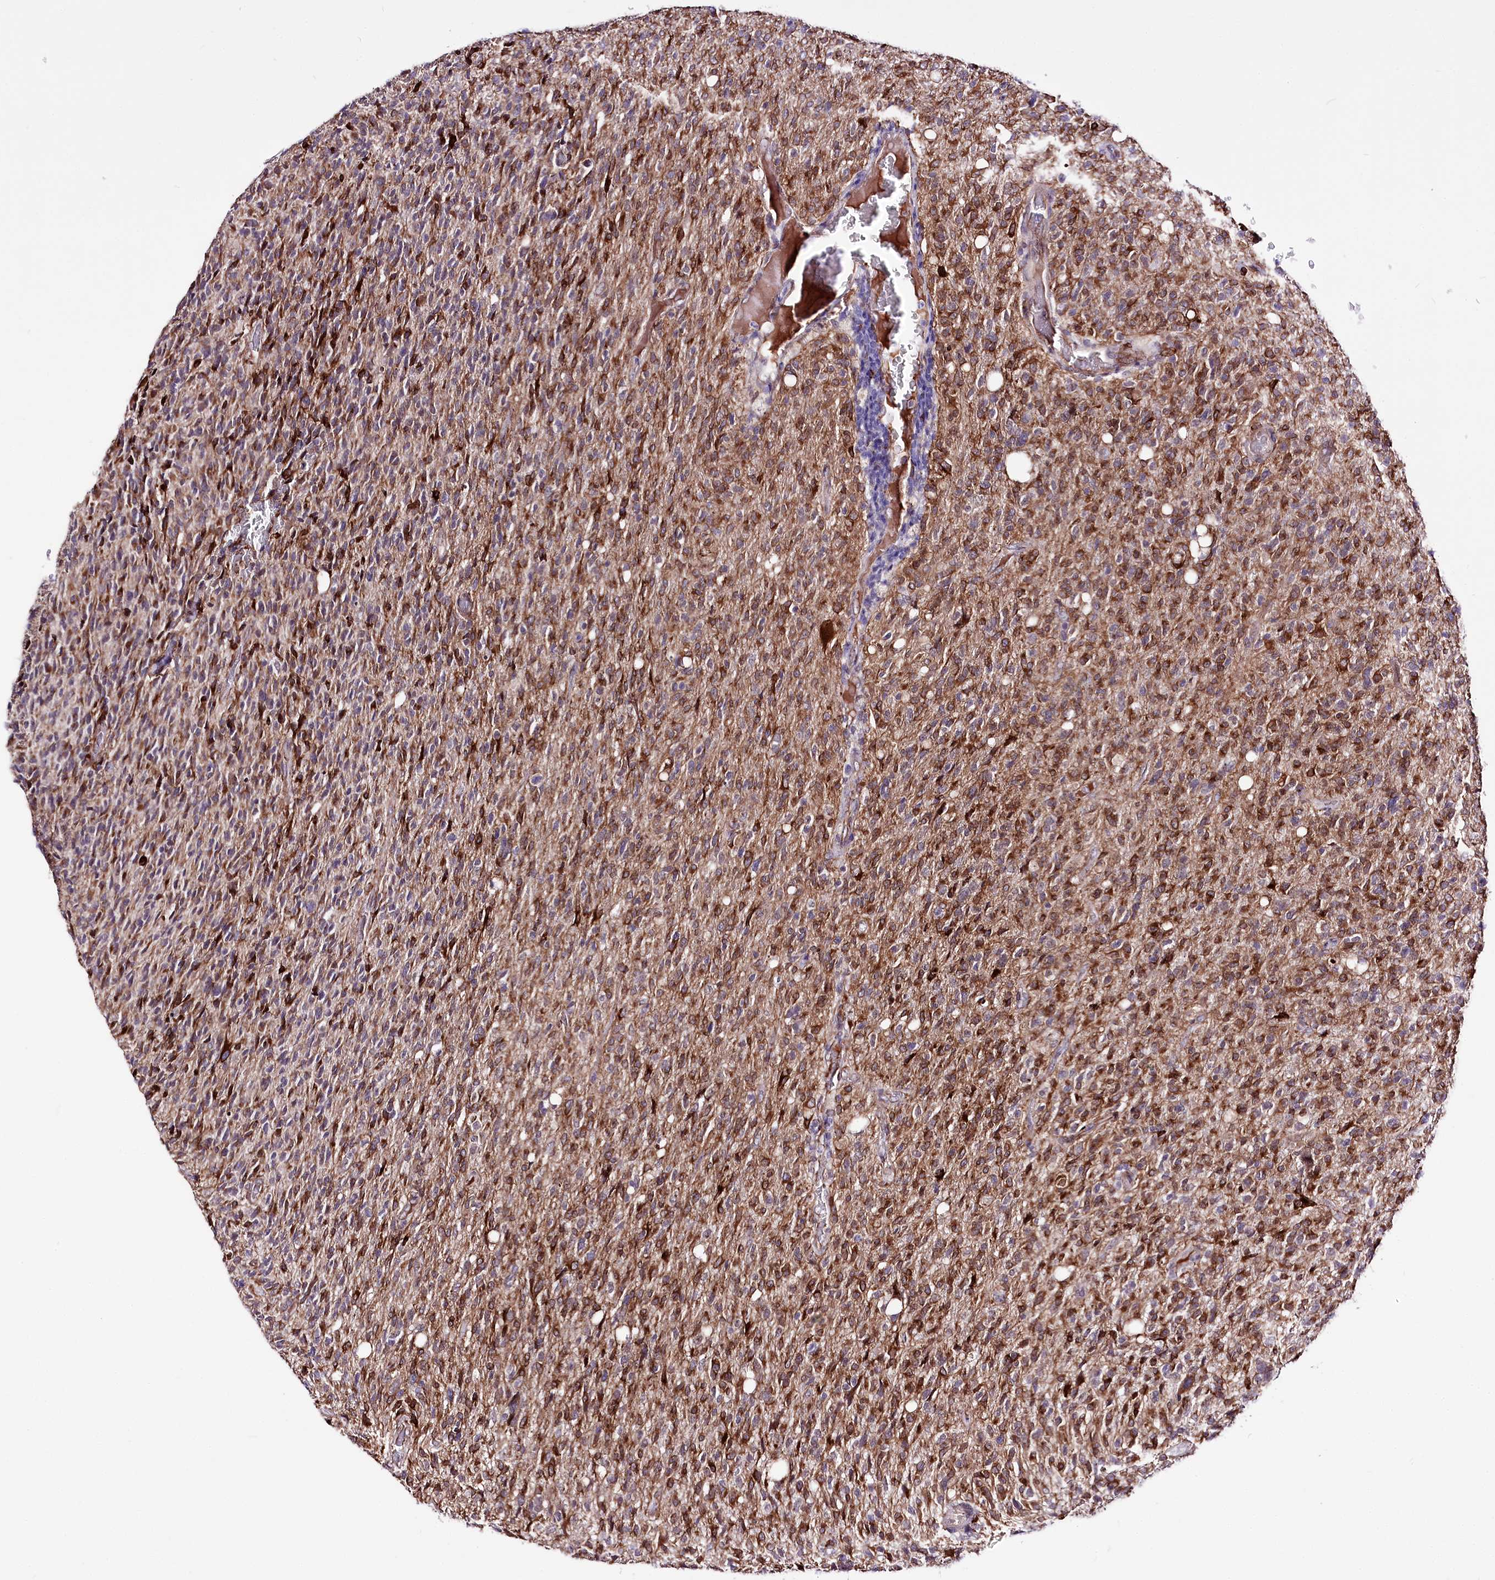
{"staining": {"intensity": "moderate", "quantity": "25%-75%", "location": "cytoplasmic/membranous"}, "tissue": "glioma", "cell_type": "Tumor cells", "image_type": "cancer", "snomed": [{"axis": "morphology", "description": "Glioma, malignant, High grade"}, {"axis": "topography", "description": "Brain"}], "caption": "Protein expression analysis of high-grade glioma (malignant) exhibits moderate cytoplasmic/membranous positivity in approximately 25%-75% of tumor cells.", "gene": "WWC1", "patient": {"sex": "female", "age": 57}}